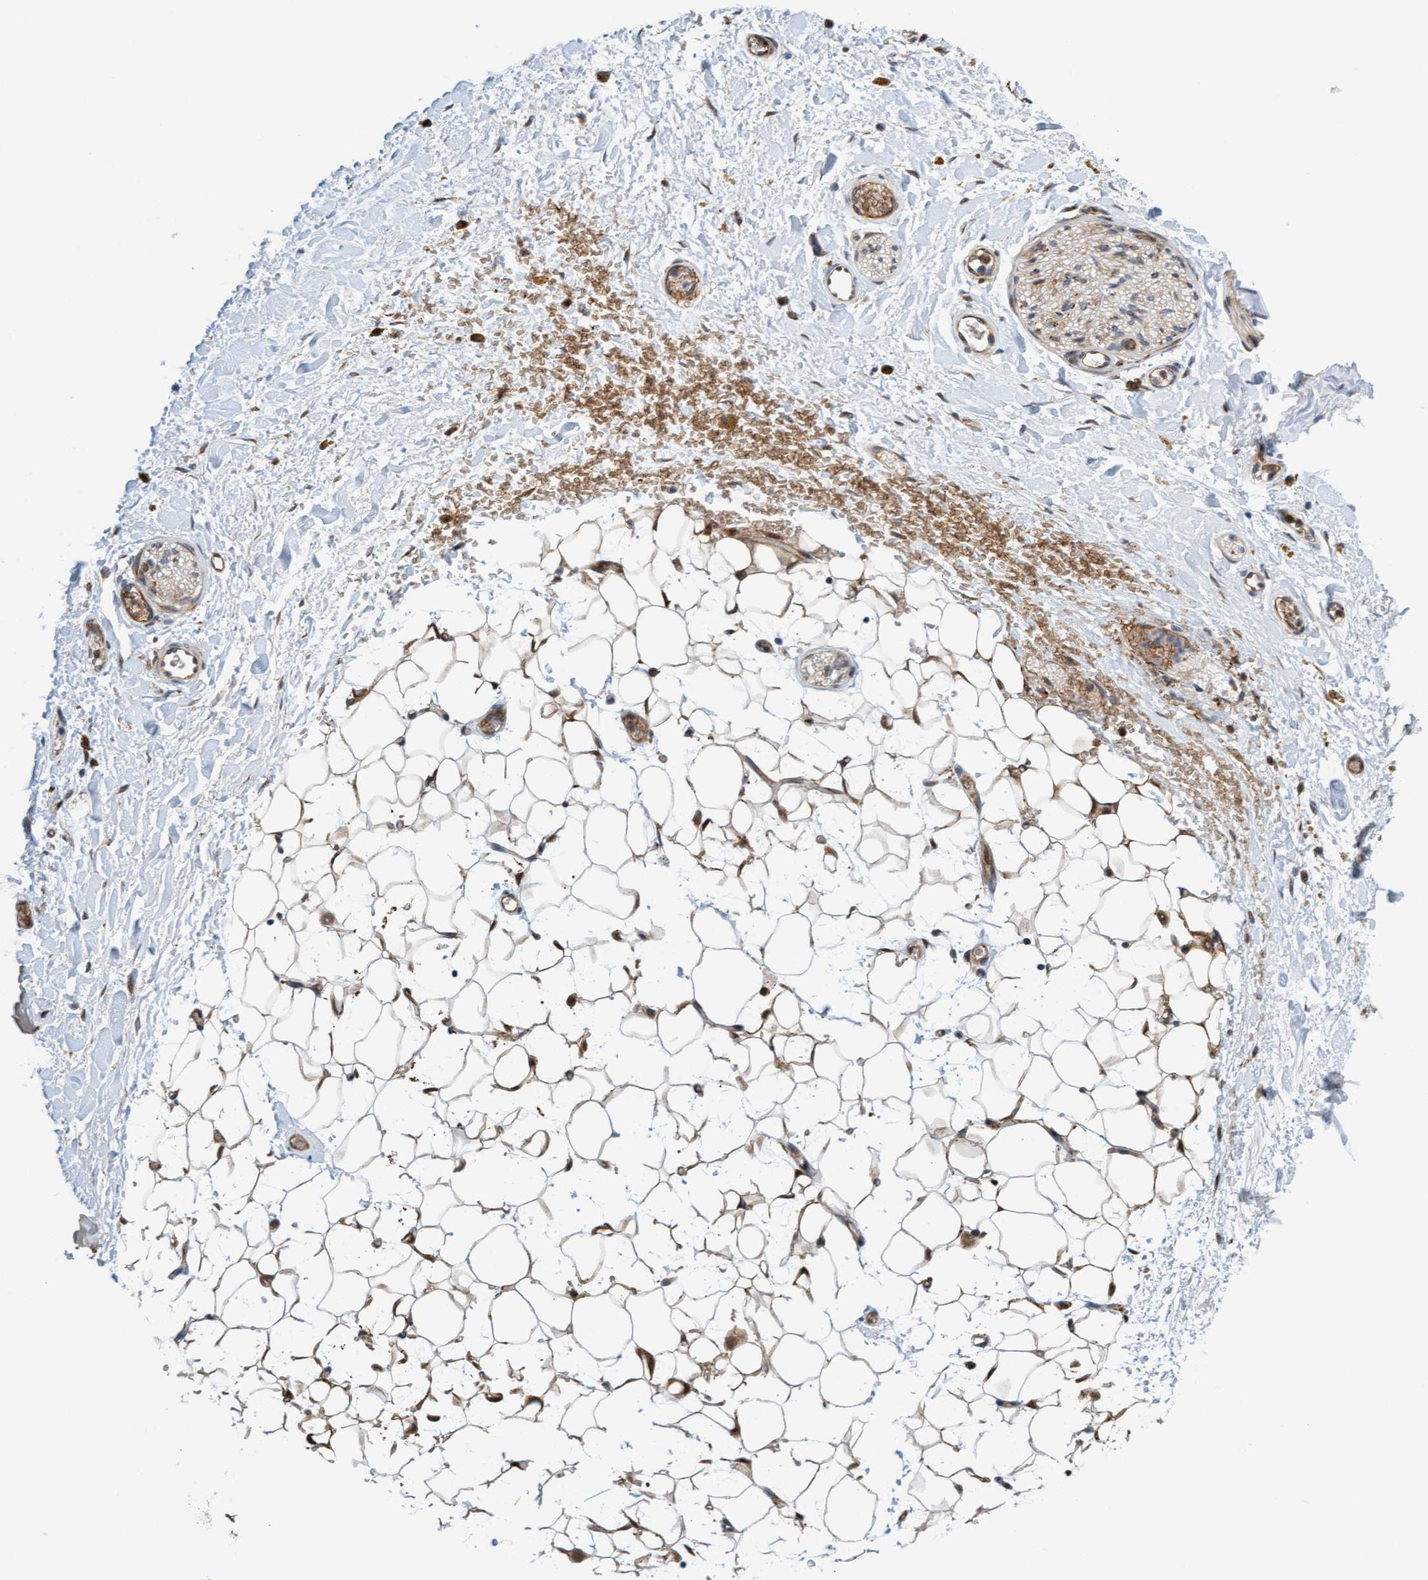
{"staining": {"intensity": "moderate", "quantity": "25%-75%", "location": "cytoplasmic/membranous"}, "tissue": "adipose tissue", "cell_type": "Adipocytes", "image_type": "normal", "snomed": [{"axis": "morphology", "description": "Normal tissue, NOS"}, {"axis": "topography", "description": "Kidney"}, {"axis": "topography", "description": "Peripheral nerve tissue"}], "caption": "Adipose tissue stained for a protein (brown) displays moderate cytoplasmic/membranous positive staining in about 25%-75% of adipocytes.", "gene": "EIF4EBP1", "patient": {"sex": "male", "age": 7}}